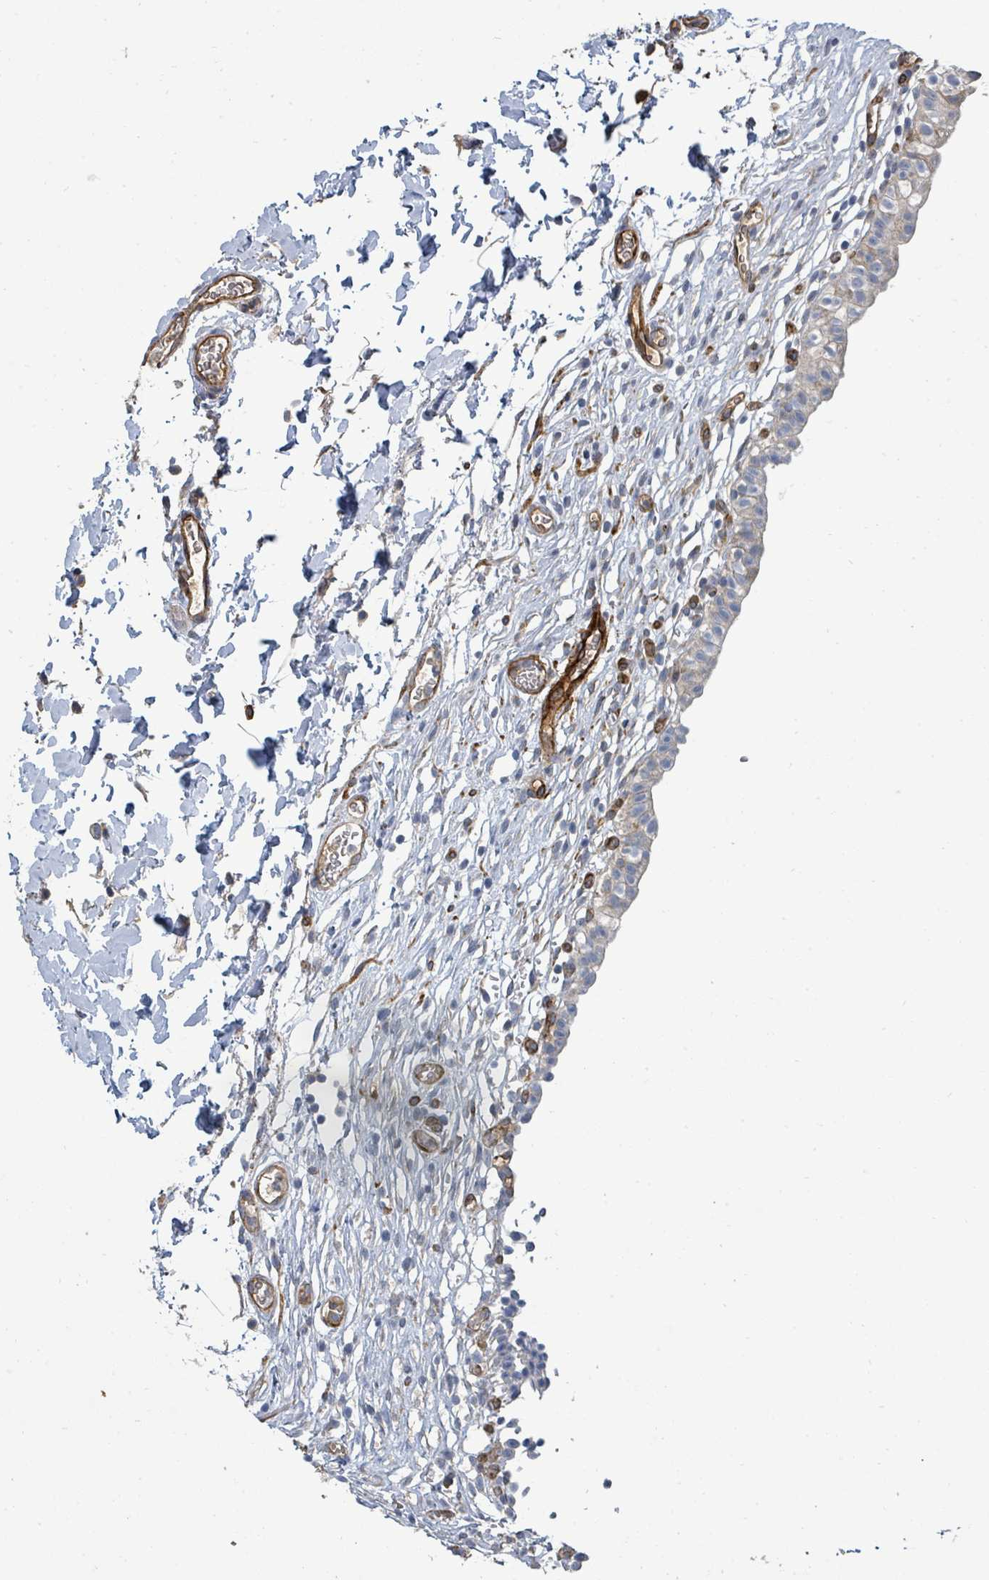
{"staining": {"intensity": "moderate", "quantity": "<25%", "location": "cytoplasmic/membranous"}, "tissue": "urinary bladder", "cell_type": "Urothelial cells", "image_type": "normal", "snomed": [{"axis": "morphology", "description": "Normal tissue, NOS"}, {"axis": "topography", "description": "Urinary bladder"}, {"axis": "topography", "description": "Peripheral nerve tissue"}], "caption": "A high-resolution image shows IHC staining of unremarkable urinary bladder, which reveals moderate cytoplasmic/membranous expression in about <25% of urothelial cells. The staining is performed using DAB brown chromogen to label protein expression. The nuclei are counter-stained blue using hematoxylin.", "gene": "IFIT1", "patient": {"sex": "male", "age": 55}}